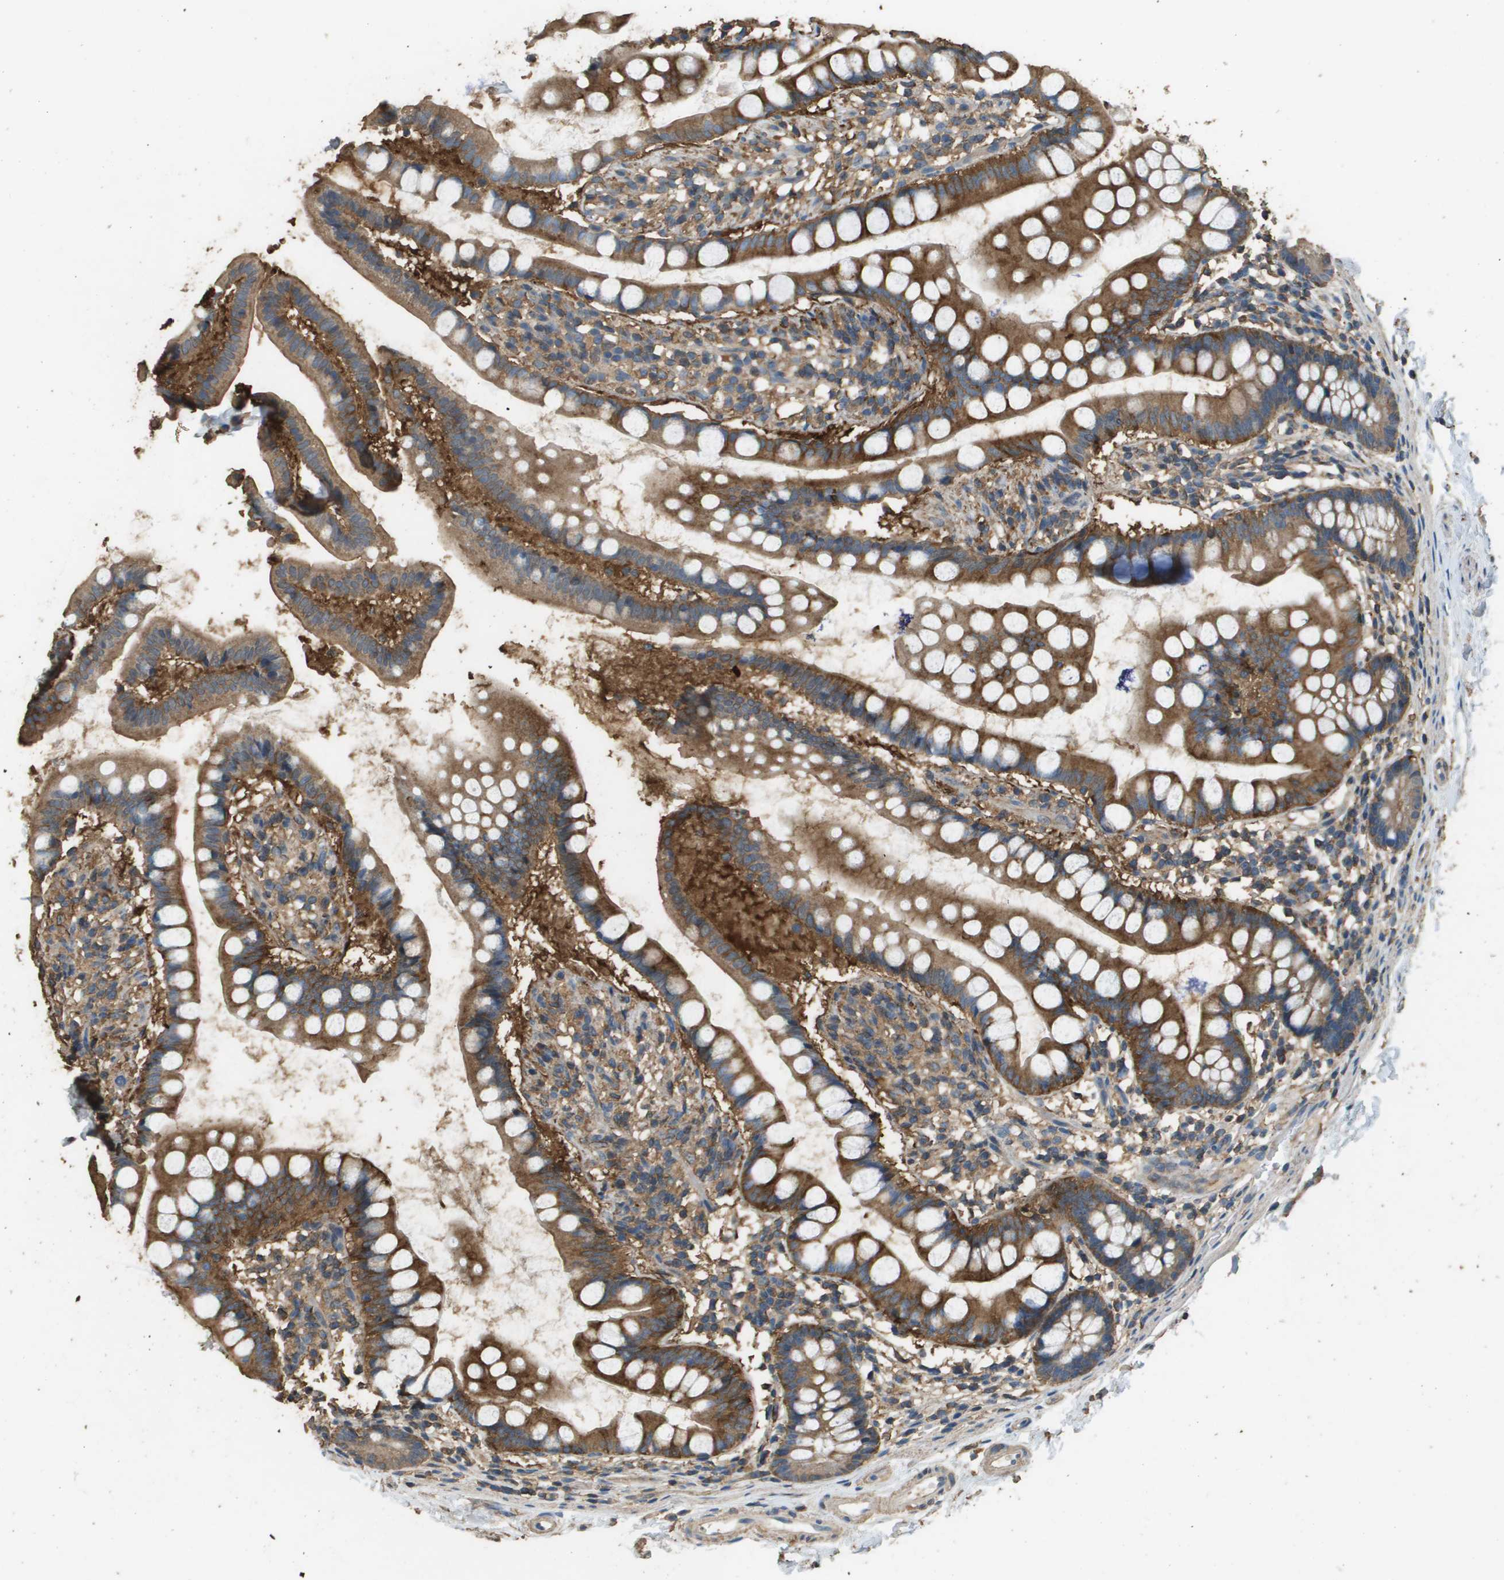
{"staining": {"intensity": "strong", "quantity": ">75%", "location": "cytoplasmic/membranous"}, "tissue": "small intestine", "cell_type": "Glandular cells", "image_type": "normal", "snomed": [{"axis": "morphology", "description": "Normal tissue, NOS"}, {"axis": "topography", "description": "Small intestine"}], "caption": "Immunohistochemical staining of unremarkable human small intestine displays strong cytoplasmic/membranous protein positivity in about >75% of glandular cells.", "gene": "MS4A7", "patient": {"sex": "female", "age": 84}}